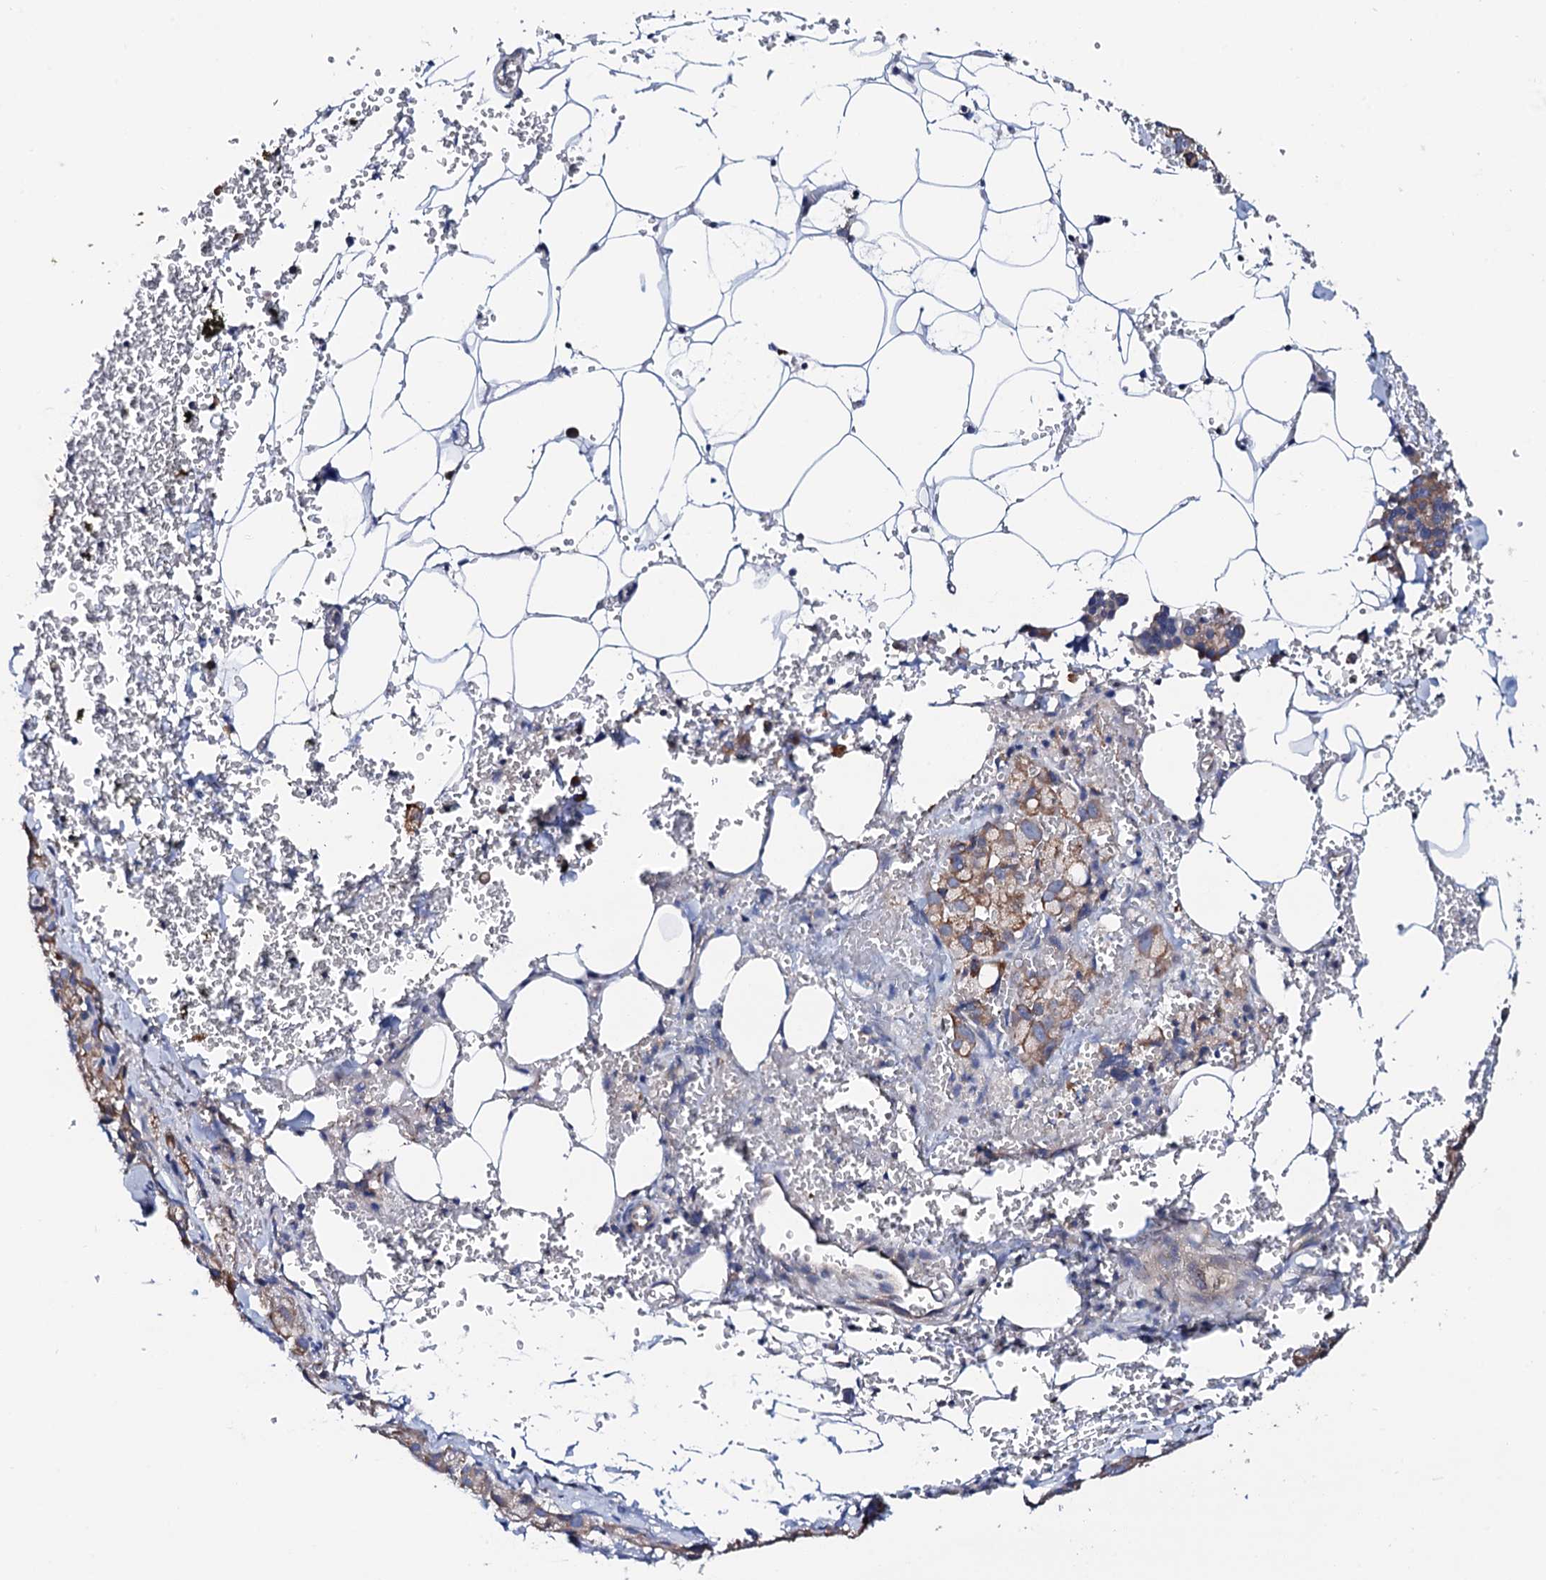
{"staining": {"intensity": "moderate", "quantity": "25%-75%", "location": "cytoplasmic/membranous"}, "tissue": "pancreatic cancer", "cell_type": "Tumor cells", "image_type": "cancer", "snomed": [{"axis": "morphology", "description": "Adenocarcinoma, NOS"}, {"axis": "topography", "description": "Pancreas"}], "caption": "Tumor cells show medium levels of moderate cytoplasmic/membranous positivity in approximately 25%-75% of cells in human adenocarcinoma (pancreatic).", "gene": "MRPL48", "patient": {"sex": "male", "age": 65}}